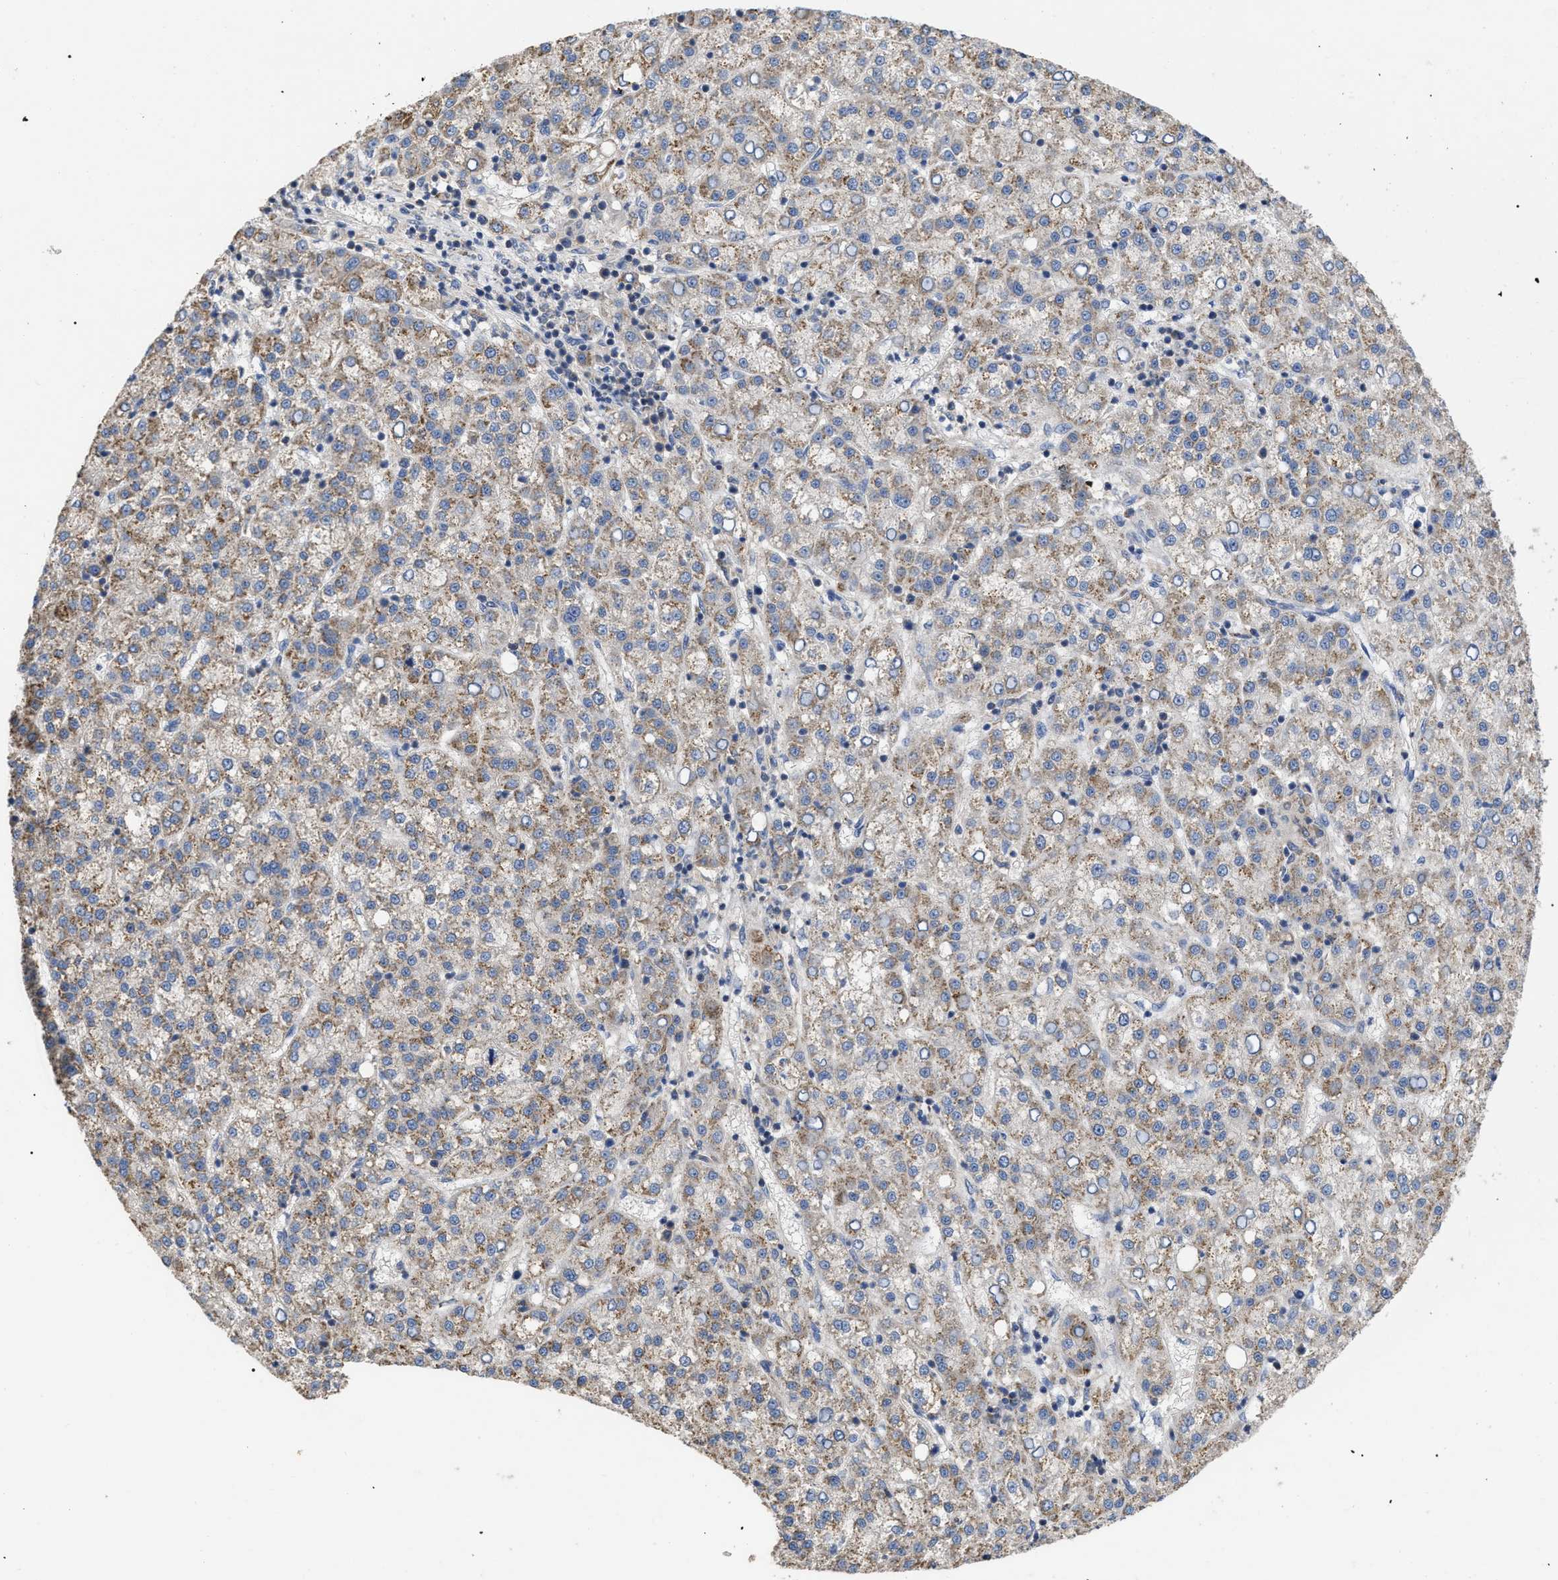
{"staining": {"intensity": "weak", "quantity": ">75%", "location": "cytoplasmic/membranous"}, "tissue": "liver cancer", "cell_type": "Tumor cells", "image_type": "cancer", "snomed": [{"axis": "morphology", "description": "Carcinoma, Hepatocellular, NOS"}, {"axis": "topography", "description": "Liver"}], "caption": "Liver hepatocellular carcinoma stained for a protein exhibits weak cytoplasmic/membranous positivity in tumor cells.", "gene": "RAP1GDS1", "patient": {"sex": "female", "age": 58}}